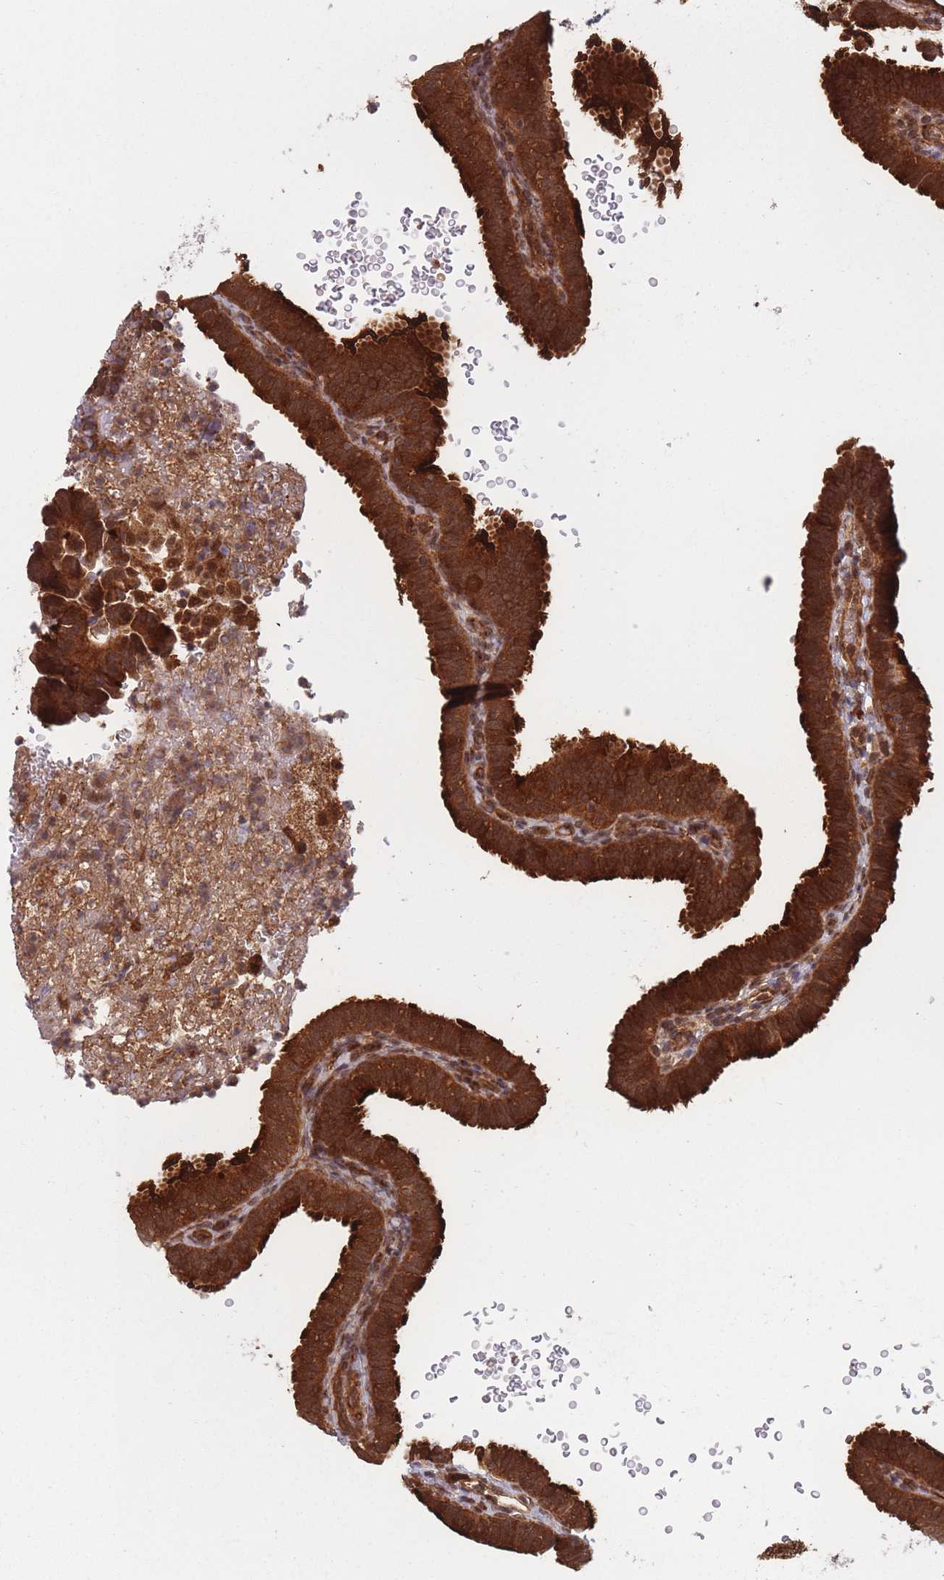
{"staining": {"intensity": "strong", "quantity": ">75%", "location": "cytoplasmic/membranous,nuclear"}, "tissue": "fallopian tube", "cell_type": "Glandular cells", "image_type": "normal", "snomed": [{"axis": "morphology", "description": "Normal tissue, NOS"}, {"axis": "topography", "description": "Fallopian tube"}], "caption": "Immunohistochemical staining of benign human fallopian tube reveals high levels of strong cytoplasmic/membranous,nuclear expression in about >75% of glandular cells.", "gene": "PODXL2", "patient": {"sex": "female", "age": 41}}